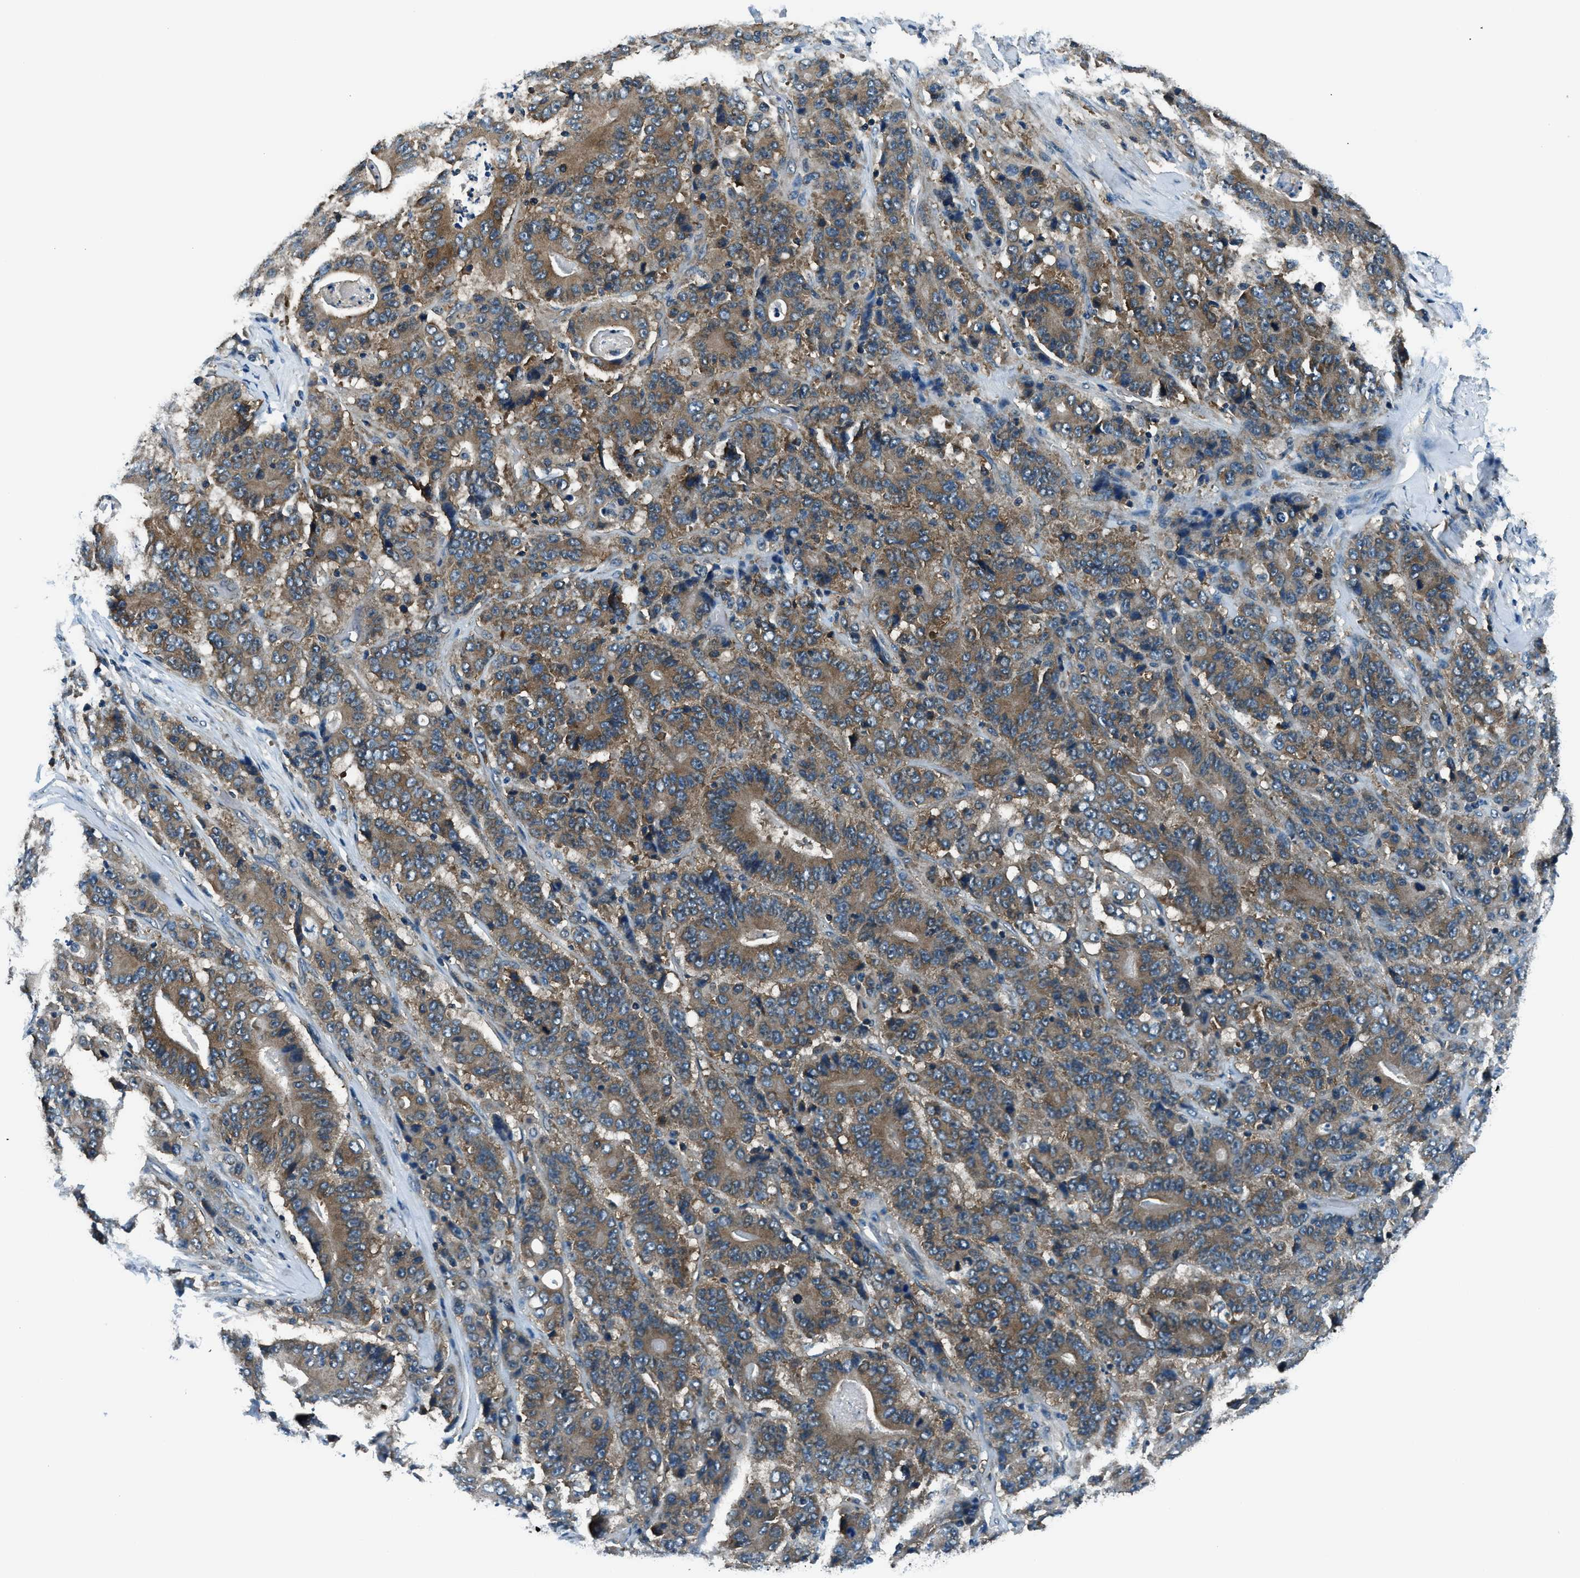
{"staining": {"intensity": "moderate", "quantity": ">75%", "location": "cytoplasmic/membranous"}, "tissue": "stomach cancer", "cell_type": "Tumor cells", "image_type": "cancer", "snomed": [{"axis": "morphology", "description": "Adenocarcinoma, NOS"}, {"axis": "topography", "description": "Stomach"}], "caption": "High-magnification brightfield microscopy of stomach cancer (adenocarcinoma) stained with DAB (3,3'-diaminobenzidine) (brown) and counterstained with hematoxylin (blue). tumor cells exhibit moderate cytoplasmic/membranous staining is identified in approximately>75% of cells. (Brightfield microscopy of DAB IHC at high magnification).", "gene": "ARFGAP2", "patient": {"sex": "female", "age": 73}}